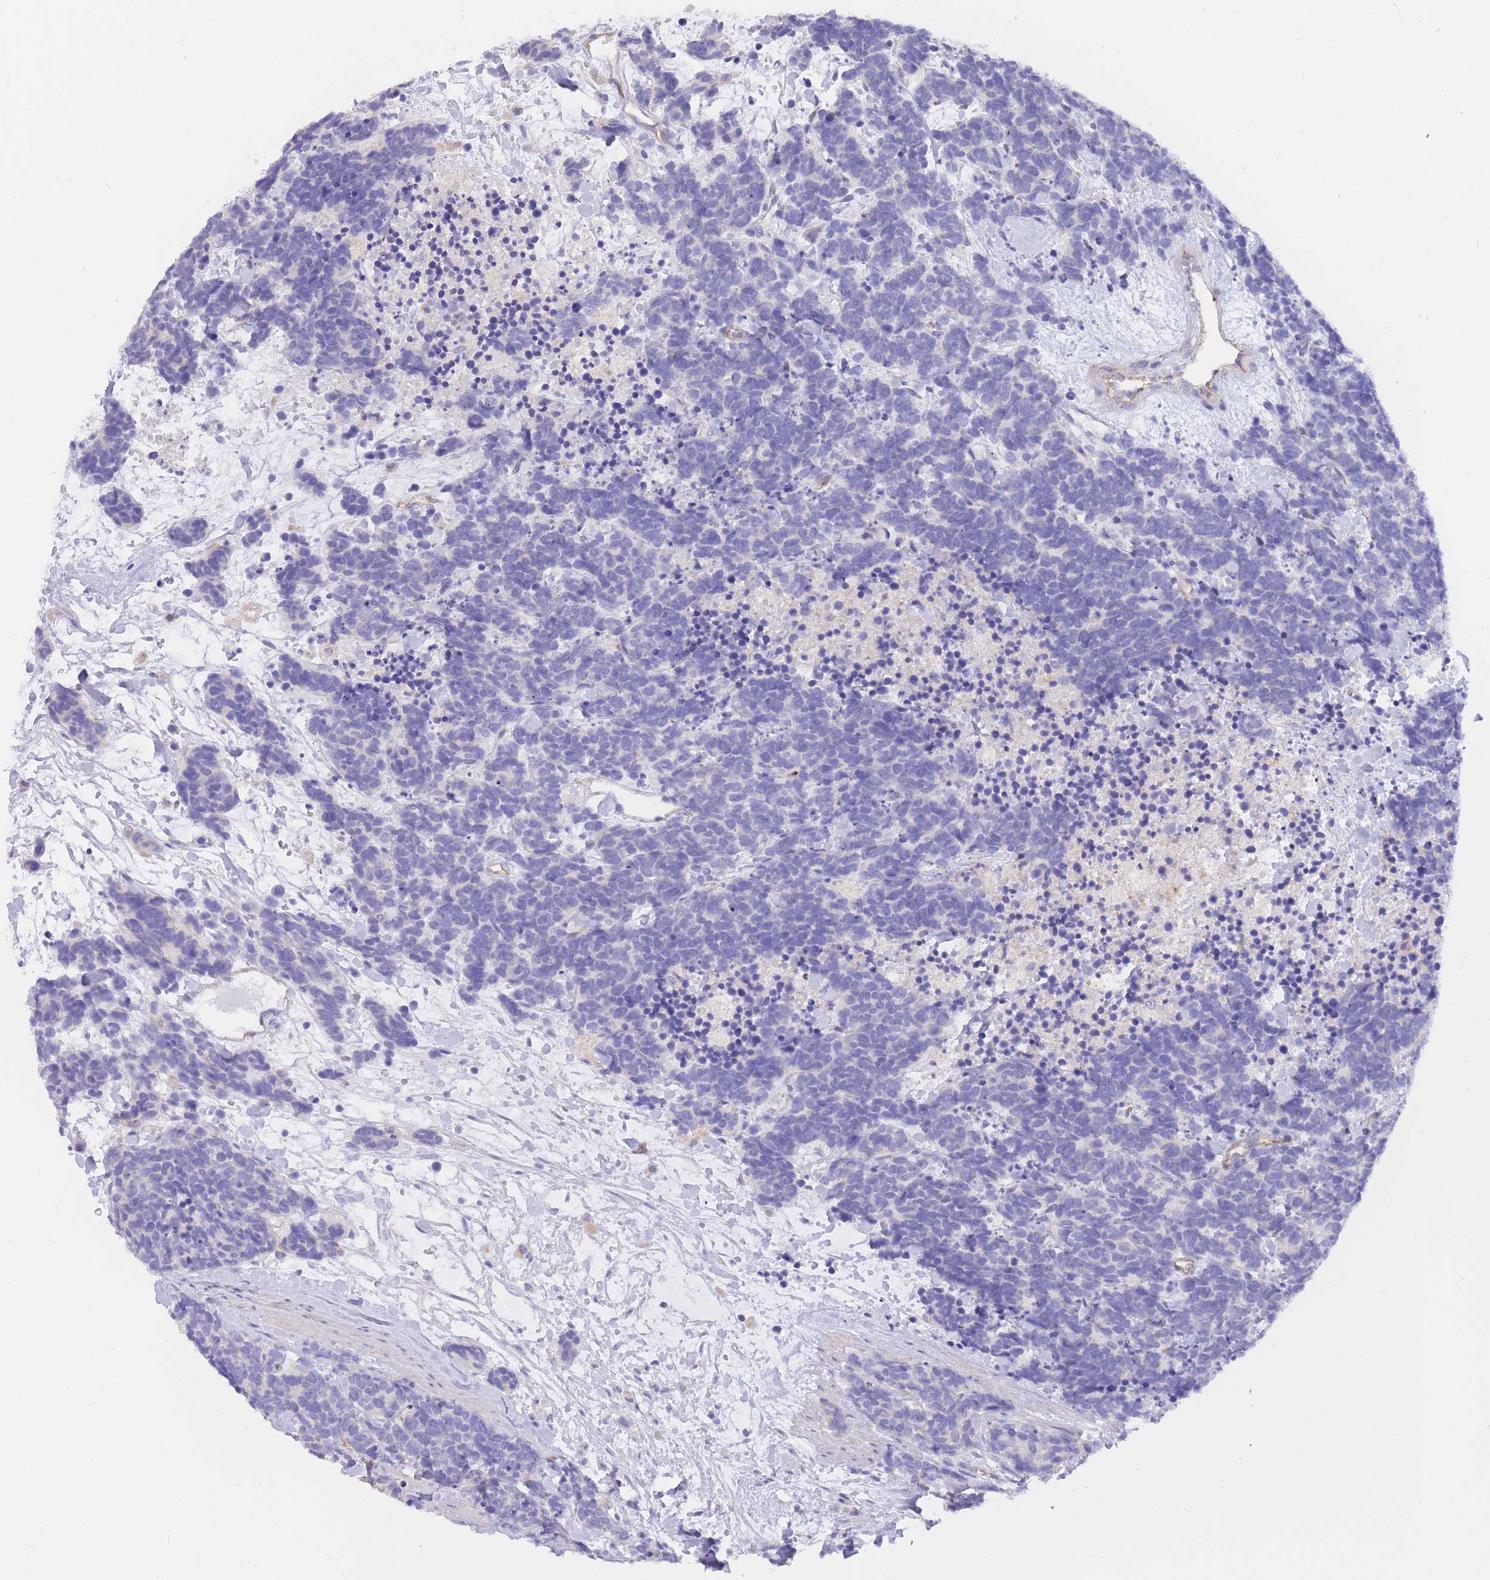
{"staining": {"intensity": "negative", "quantity": "none", "location": "none"}, "tissue": "carcinoid", "cell_type": "Tumor cells", "image_type": "cancer", "snomed": [{"axis": "morphology", "description": "Carcinoma, NOS"}, {"axis": "morphology", "description": "Carcinoid, malignant, NOS"}, {"axis": "topography", "description": "Prostate"}], "caption": "A high-resolution image shows immunohistochemistry staining of carcinoma, which reveals no significant expression in tumor cells.", "gene": "SULT1A1", "patient": {"sex": "male", "age": 57}}